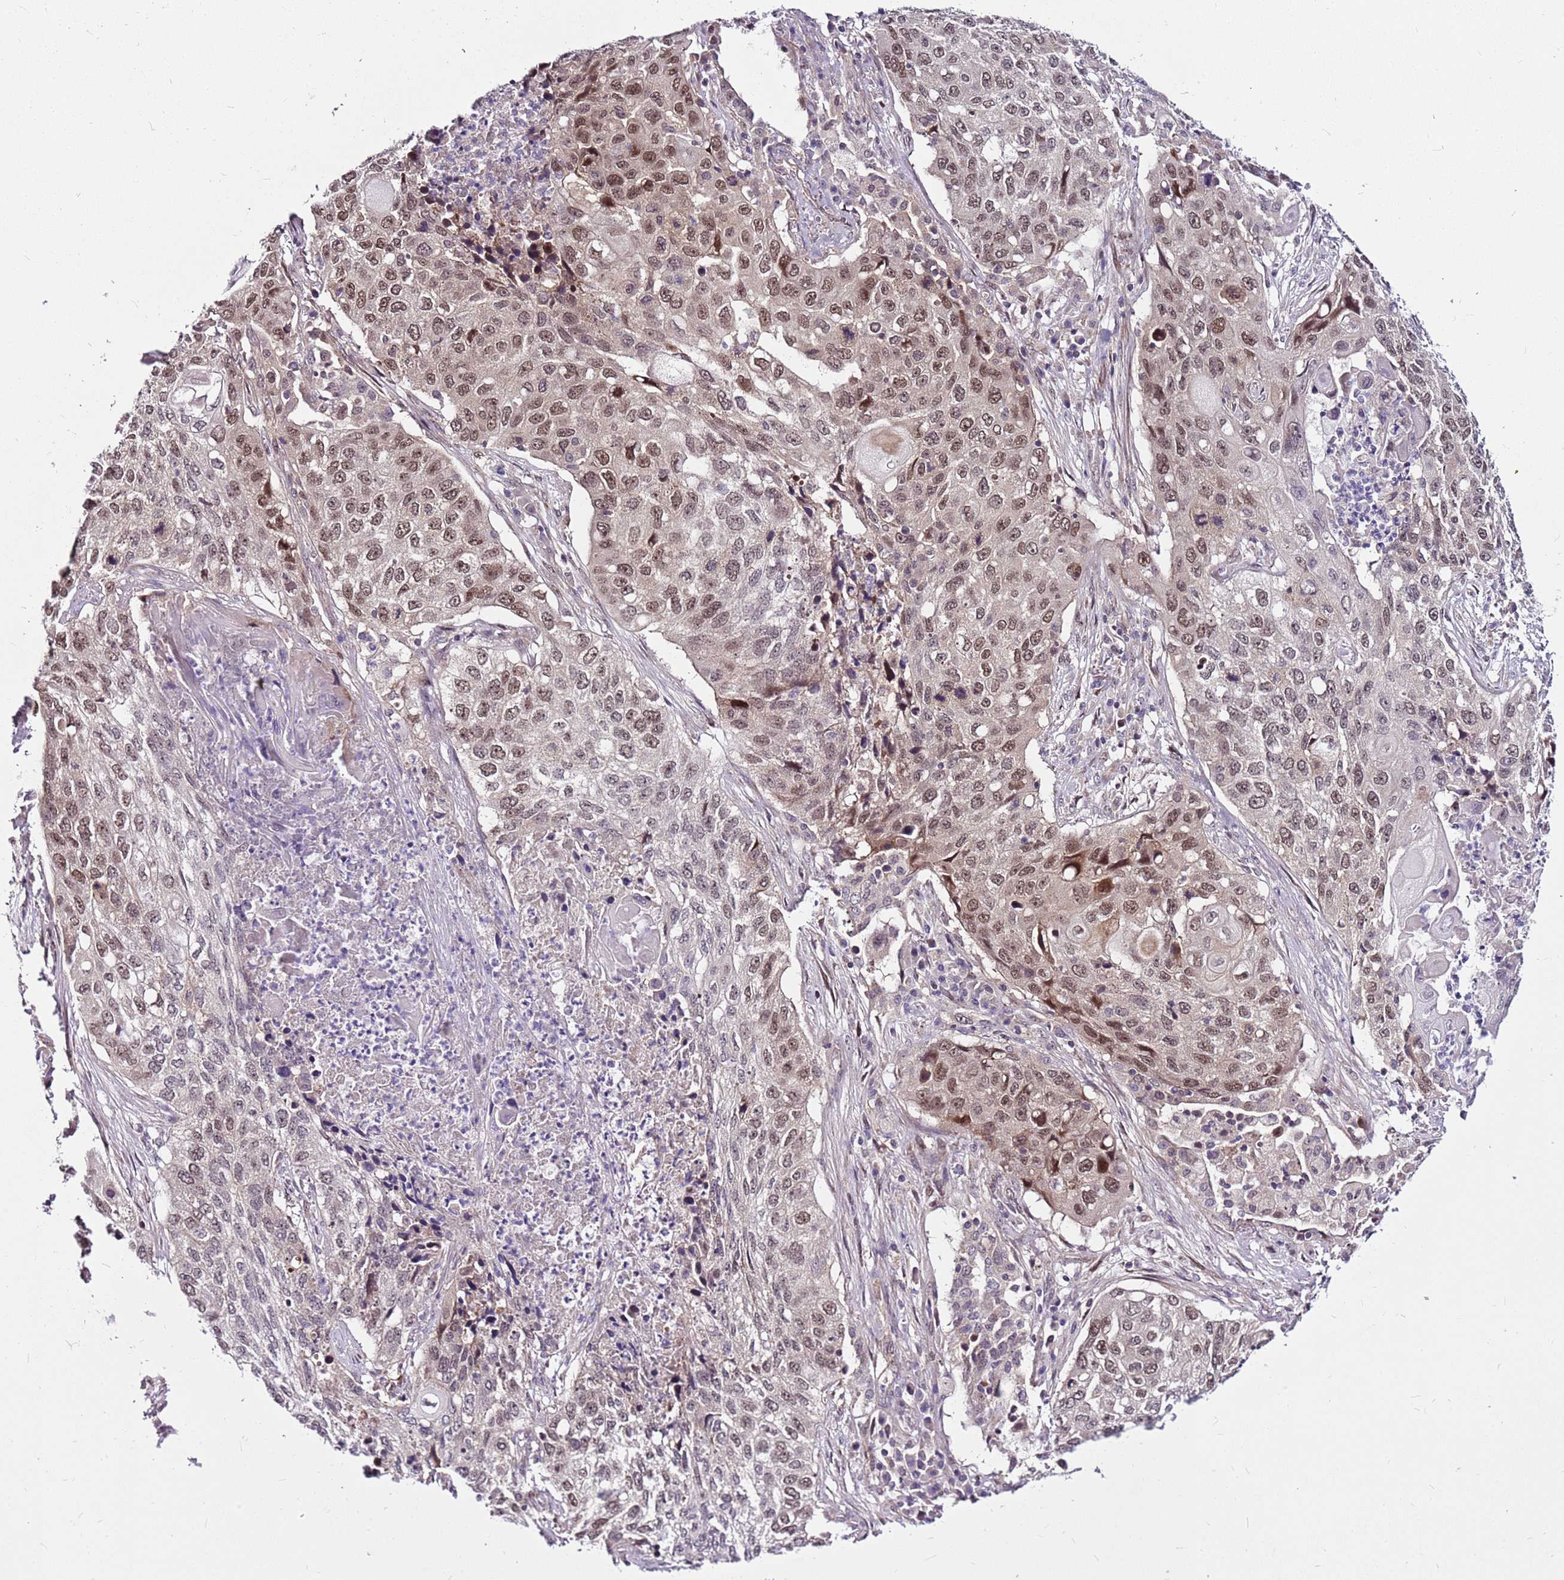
{"staining": {"intensity": "moderate", "quantity": "25%-75%", "location": "nuclear"}, "tissue": "lung cancer", "cell_type": "Tumor cells", "image_type": "cancer", "snomed": [{"axis": "morphology", "description": "Squamous cell carcinoma, NOS"}, {"axis": "topography", "description": "Lung"}], "caption": "Brown immunohistochemical staining in lung squamous cell carcinoma shows moderate nuclear staining in approximately 25%-75% of tumor cells.", "gene": "POLE3", "patient": {"sex": "female", "age": 63}}